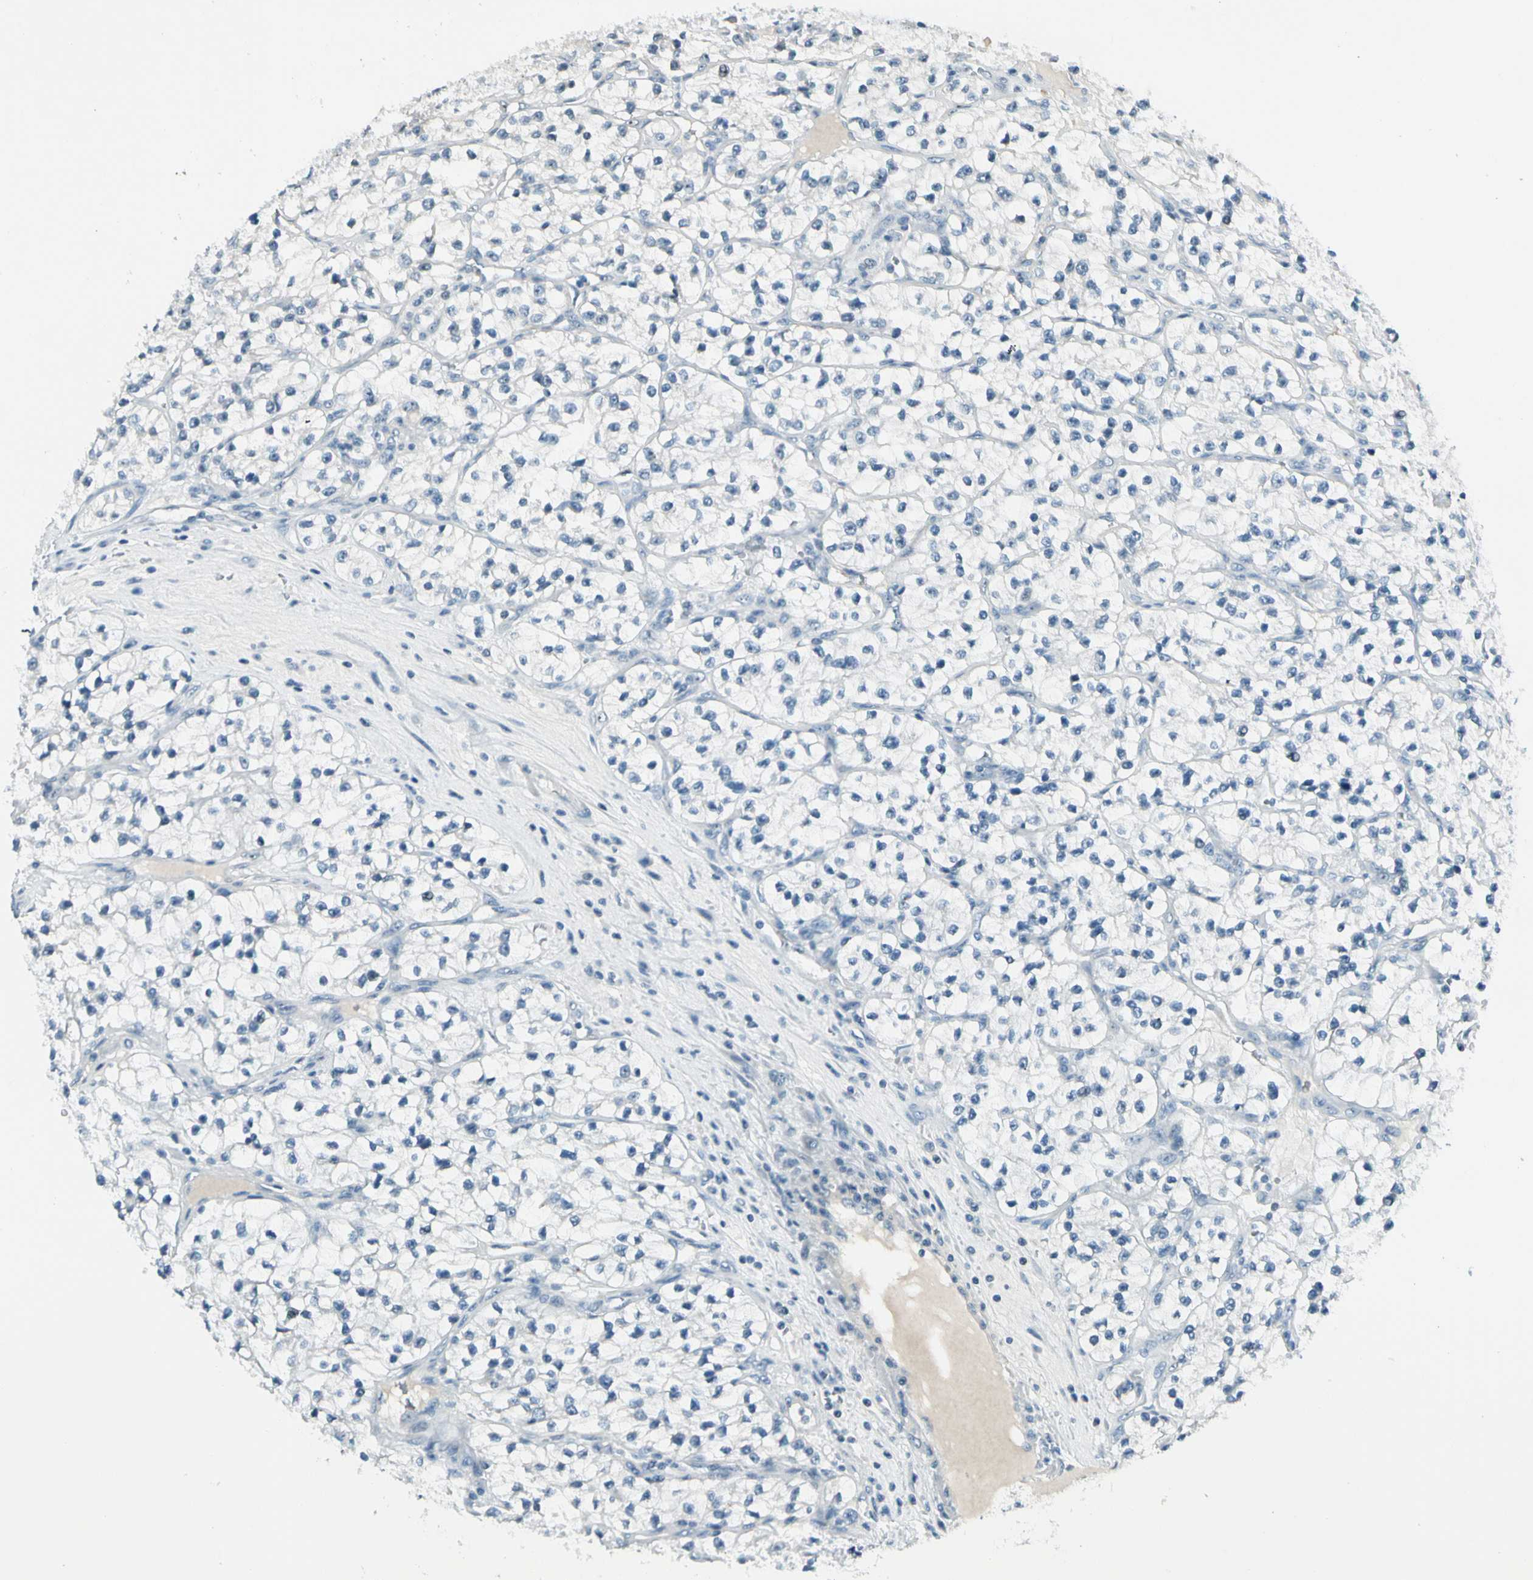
{"staining": {"intensity": "negative", "quantity": "none", "location": "none"}, "tissue": "renal cancer", "cell_type": "Tumor cells", "image_type": "cancer", "snomed": [{"axis": "morphology", "description": "Adenocarcinoma, NOS"}, {"axis": "topography", "description": "Kidney"}], "caption": "This is an immunohistochemistry (IHC) histopathology image of human adenocarcinoma (renal). There is no expression in tumor cells.", "gene": "ZSCAN1", "patient": {"sex": "female", "age": 57}}